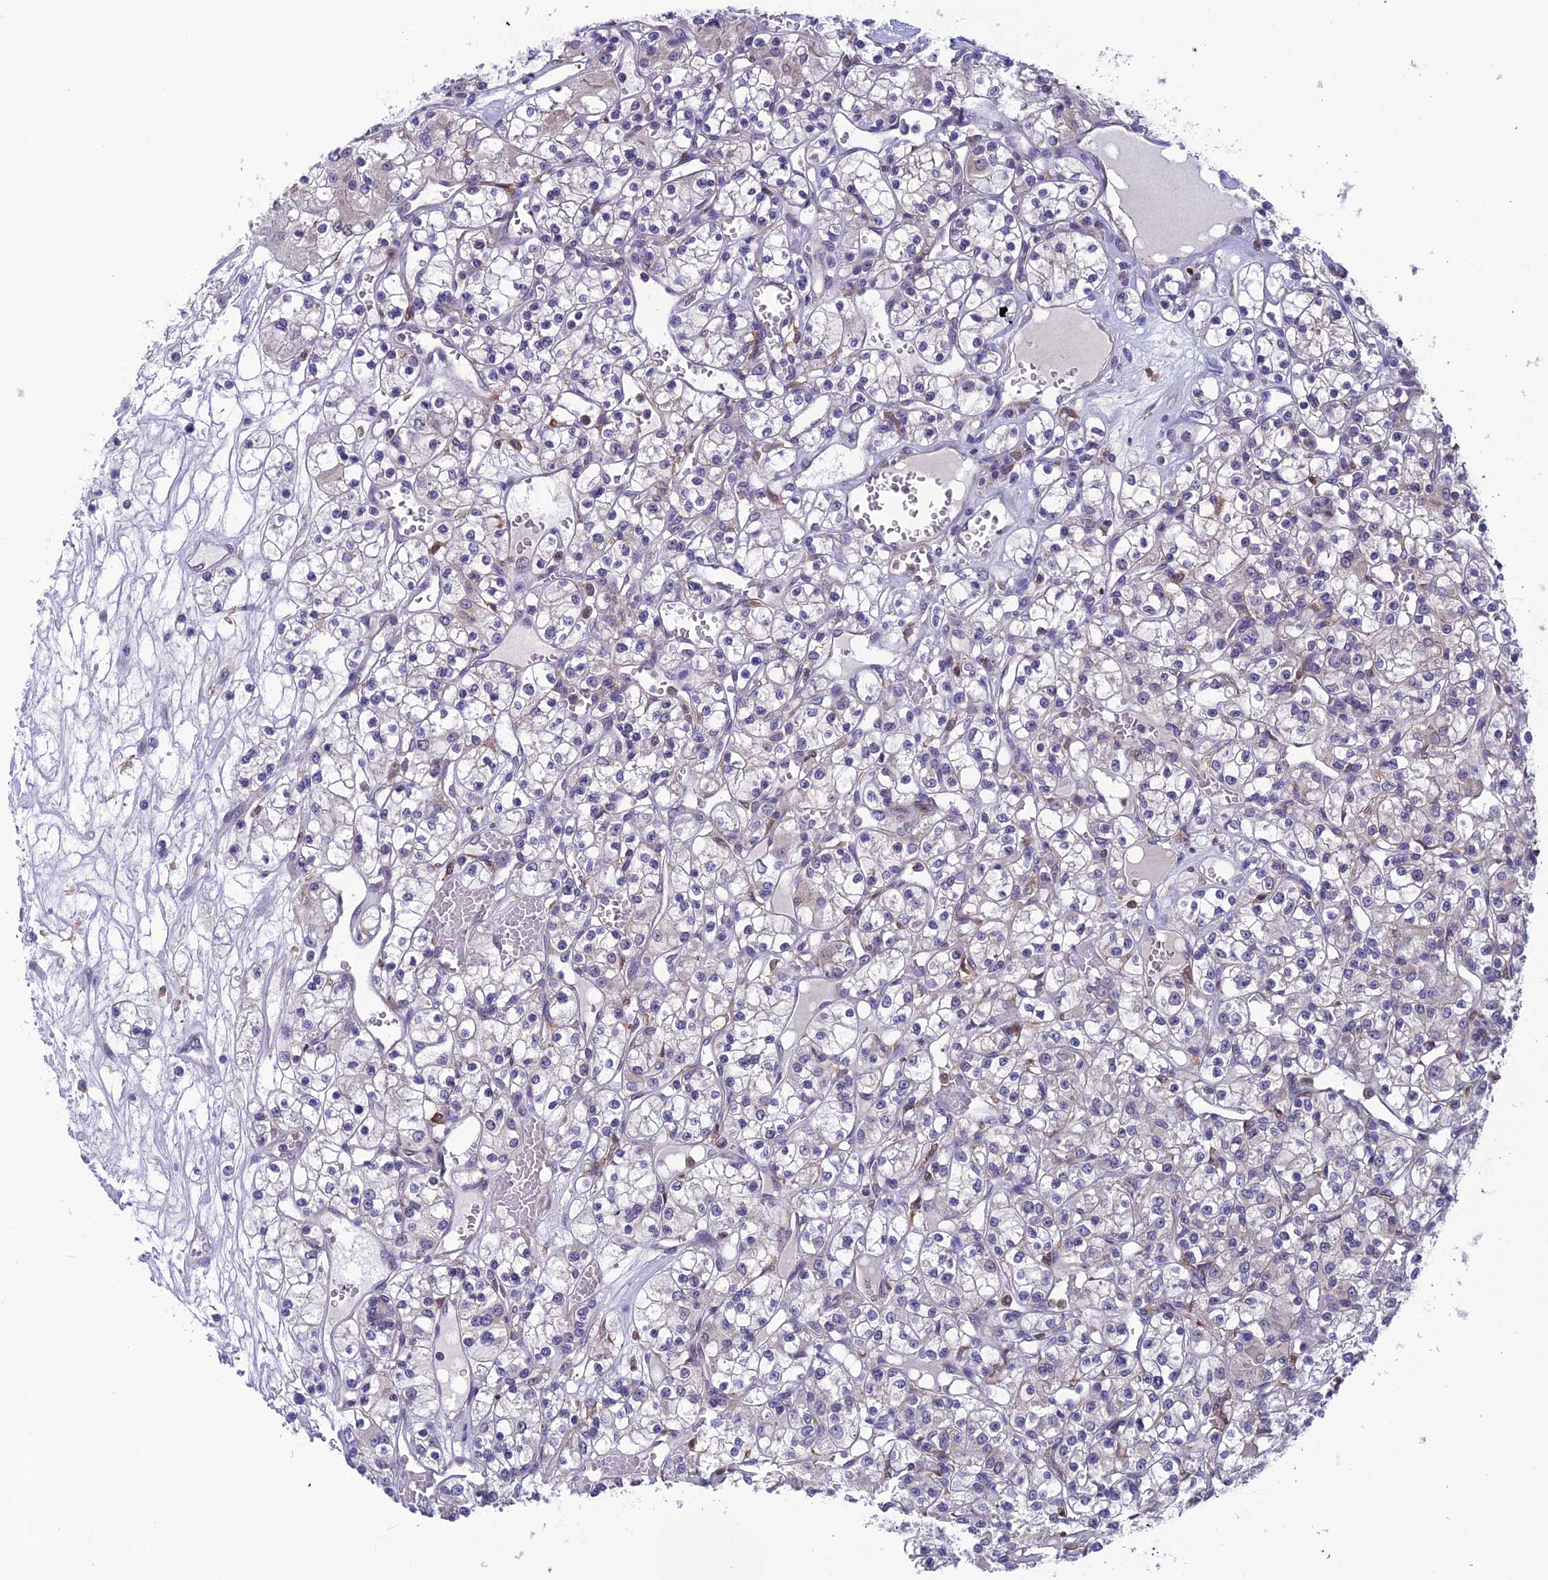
{"staining": {"intensity": "negative", "quantity": "none", "location": "none"}, "tissue": "renal cancer", "cell_type": "Tumor cells", "image_type": "cancer", "snomed": [{"axis": "morphology", "description": "Adenocarcinoma, NOS"}, {"axis": "topography", "description": "Kidney"}], "caption": "Renal cancer (adenocarcinoma) was stained to show a protein in brown. There is no significant positivity in tumor cells.", "gene": "MAST2", "patient": {"sex": "female", "age": 59}}